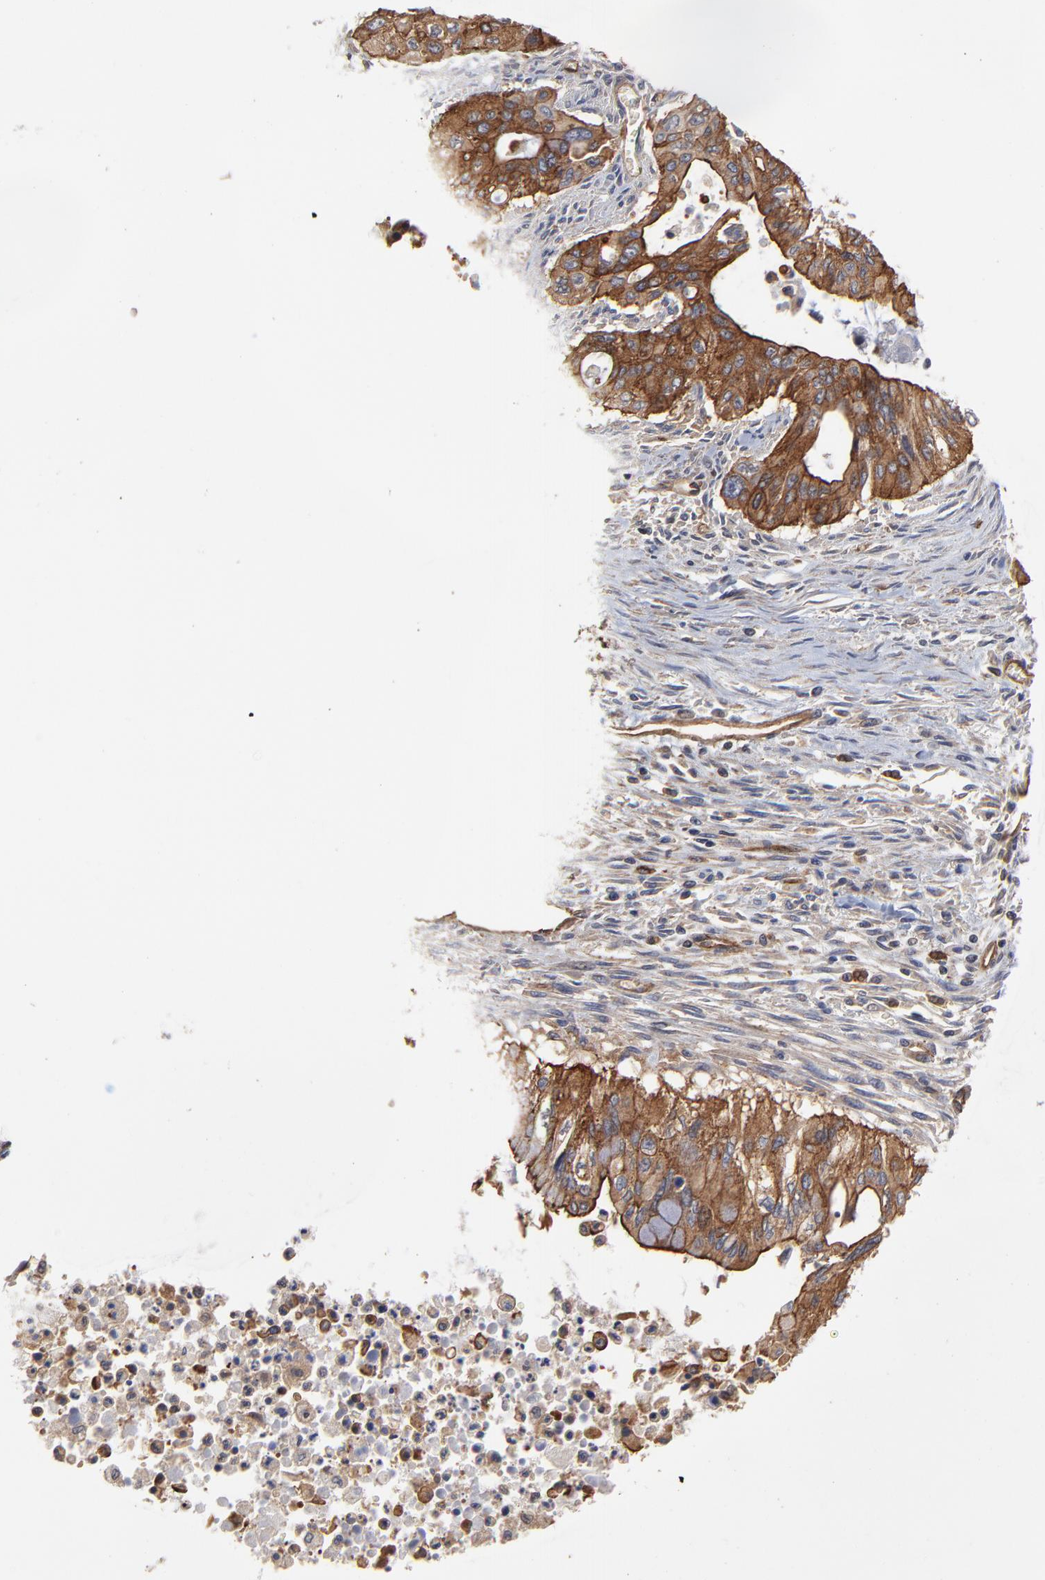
{"staining": {"intensity": "moderate", "quantity": ">75%", "location": "cytoplasmic/membranous"}, "tissue": "pancreatic cancer", "cell_type": "Tumor cells", "image_type": "cancer", "snomed": [{"axis": "morphology", "description": "Adenocarcinoma, NOS"}, {"axis": "topography", "description": "Pancreas"}], "caption": "A high-resolution image shows immunohistochemistry (IHC) staining of pancreatic adenocarcinoma, which demonstrates moderate cytoplasmic/membranous expression in approximately >75% of tumor cells.", "gene": "ARMT1", "patient": {"sex": "male", "age": 77}}